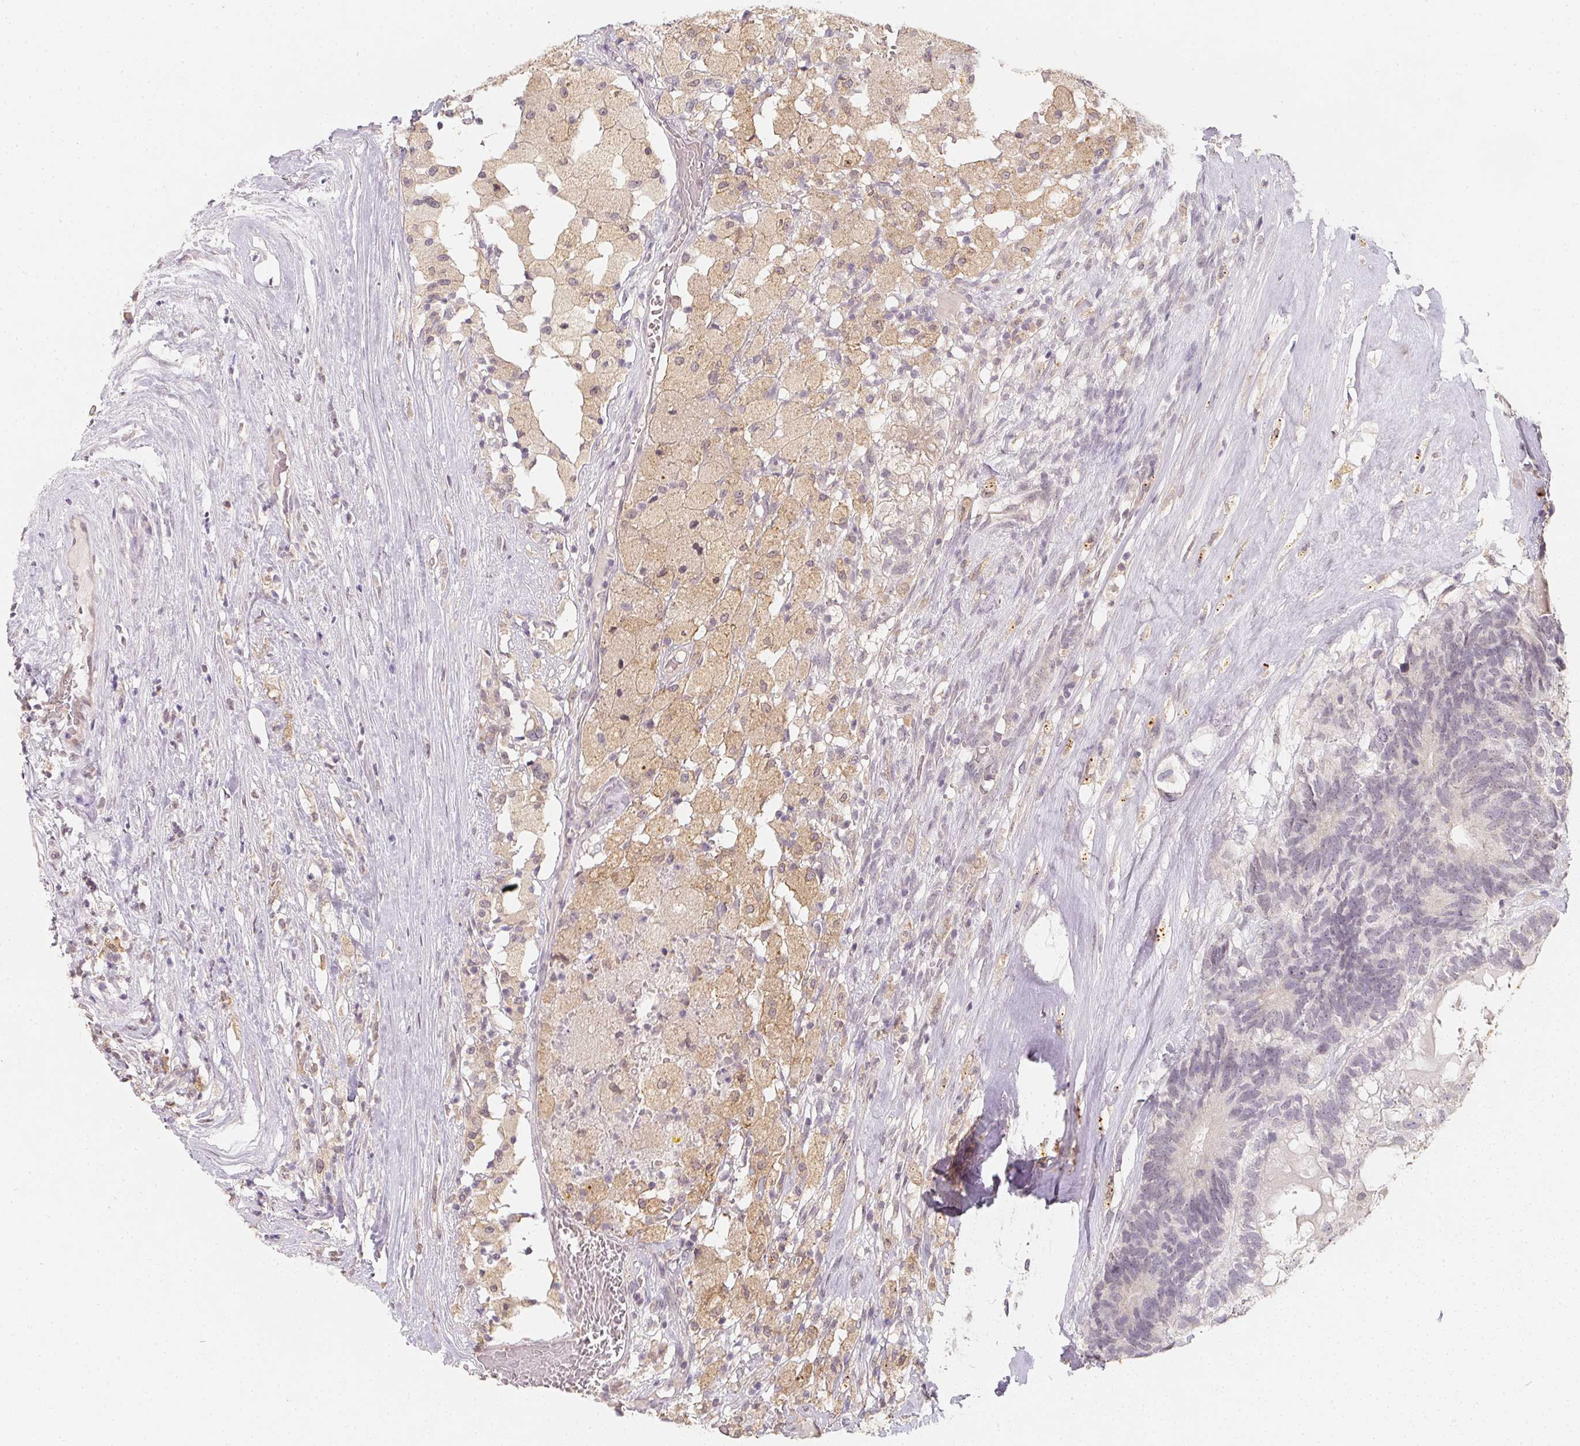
{"staining": {"intensity": "weak", "quantity": "<25%", "location": "cytoplasmic/membranous"}, "tissue": "testis cancer", "cell_type": "Tumor cells", "image_type": "cancer", "snomed": [{"axis": "morphology", "description": "Seminoma, NOS"}, {"axis": "morphology", "description": "Carcinoma, Embryonal, NOS"}, {"axis": "topography", "description": "Testis"}], "caption": "A histopathology image of human testis cancer (embryonal carcinoma) is negative for staining in tumor cells.", "gene": "SOAT1", "patient": {"sex": "male", "age": 41}}